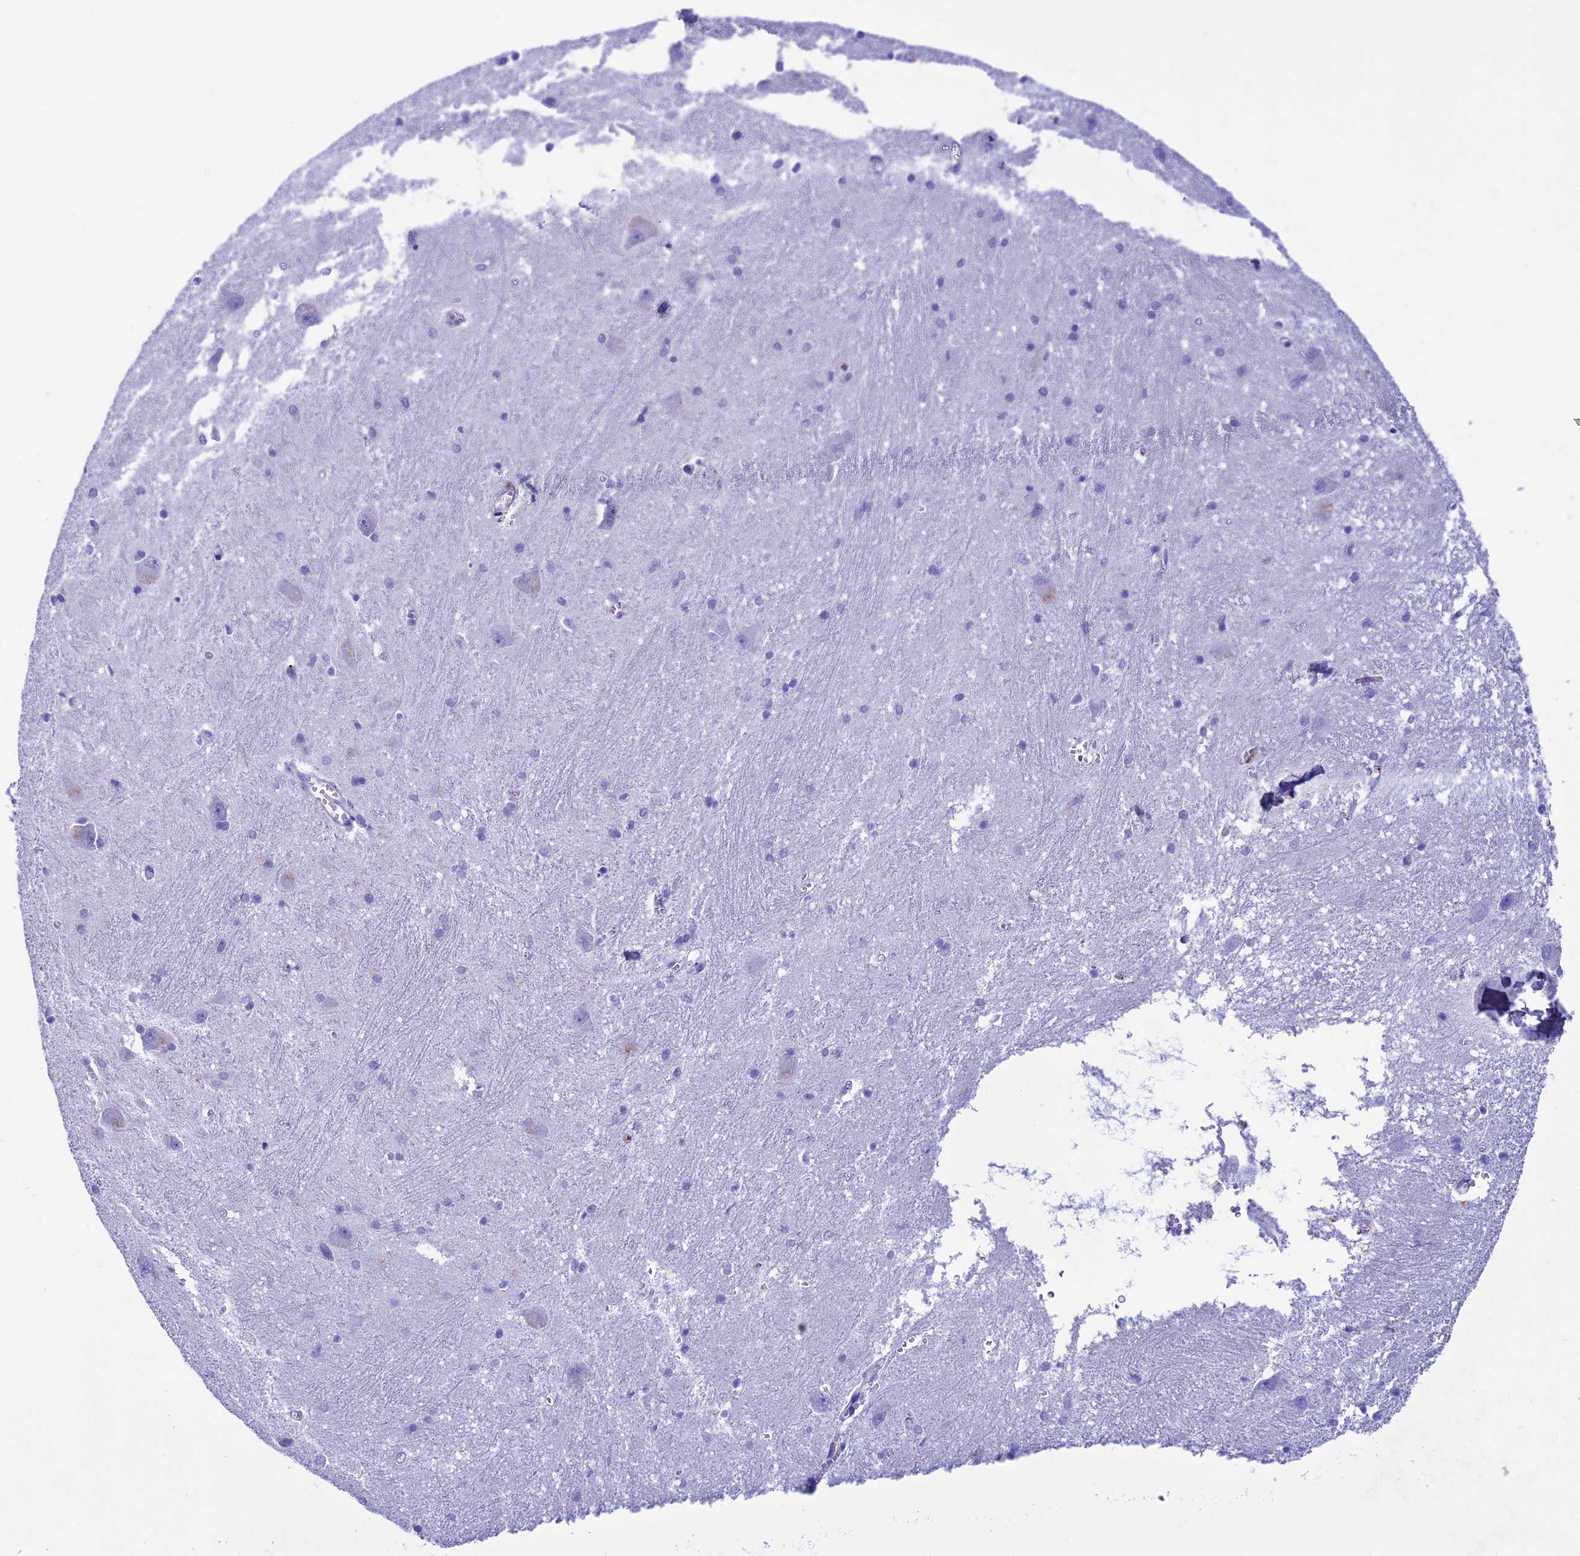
{"staining": {"intensity": "weak", "quantity": "<25%", "location": "cytoplasmic/membranous"}, "tissue": "caudate", "cell_type": "Glial cells", "image_type": "normal", "snomed": [{"axis": "morphology", "description": "Normal tissue, NOS"}, {"axis": "topography", "description": "Lateral ventricle wall"}], "caption": "Image shows no protein expression in glial cells of unremarkable caudate.", "gene": "IGSF6", "patient": {"sex": "male", "age": 37}}